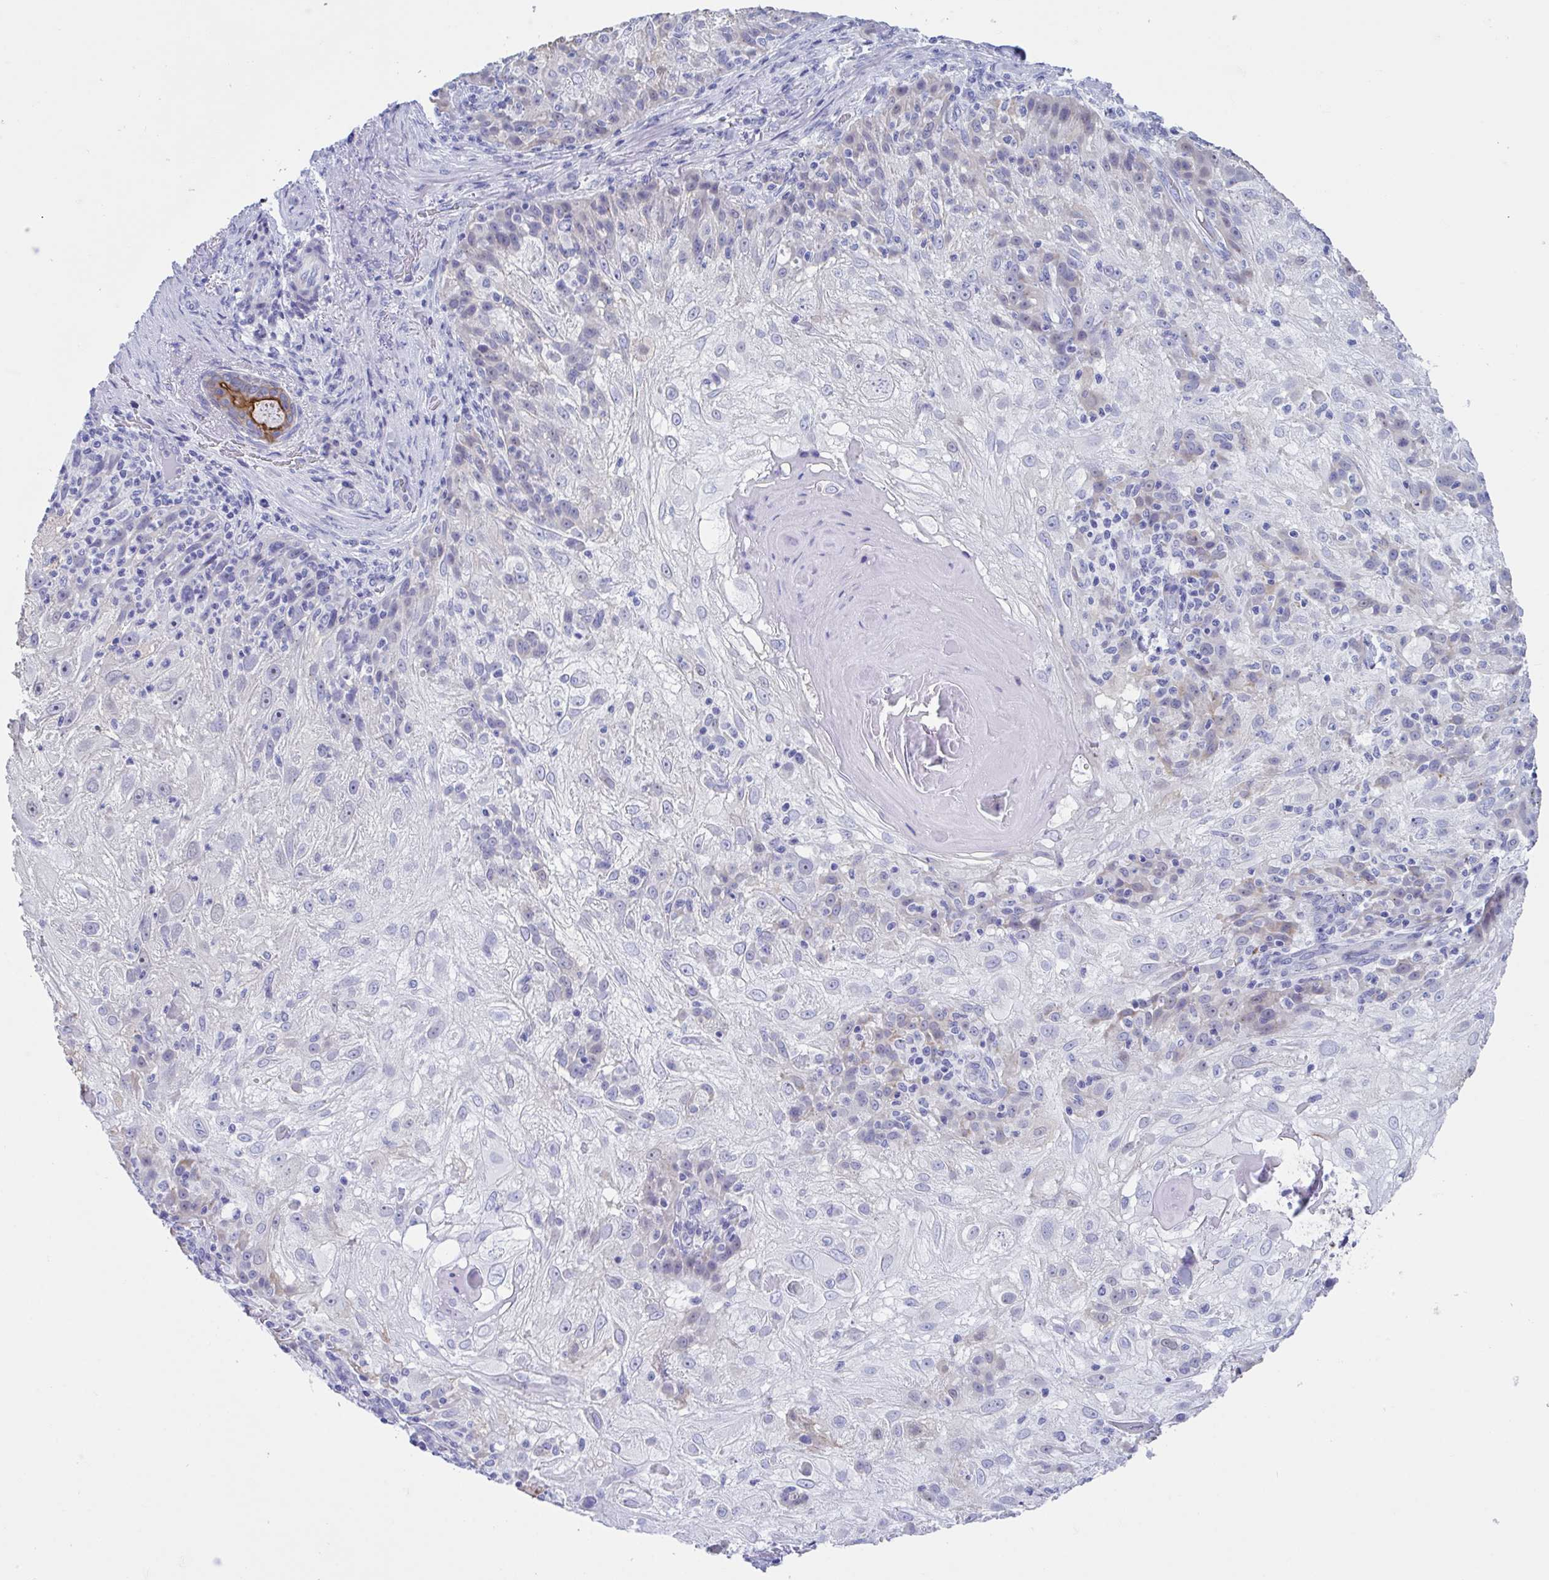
{"staining": {"intensity": "weak", "quantity": "<25%", "location": "nuclear"}, "tissue": "skin cancer", "cell_type": "Tumor cells", "image_type": "cancer", "snomed": [{"axis": "morphology", "description": "Normal tissue, NOS"}, {"axis": "morphology", "description": "Squamous cell carcinoma, NOS"}, {"axis": "topography", "description": "Skin"}], "caption": "DAB (3,3'-diaminobenzidine) immunohistochemical staining of human skin cancer (squamous cell carcinoma) exhibits no significant expression in tumor cells.", "gene": "TTC30B", "patient": {"sex": "female", "age": 83}}